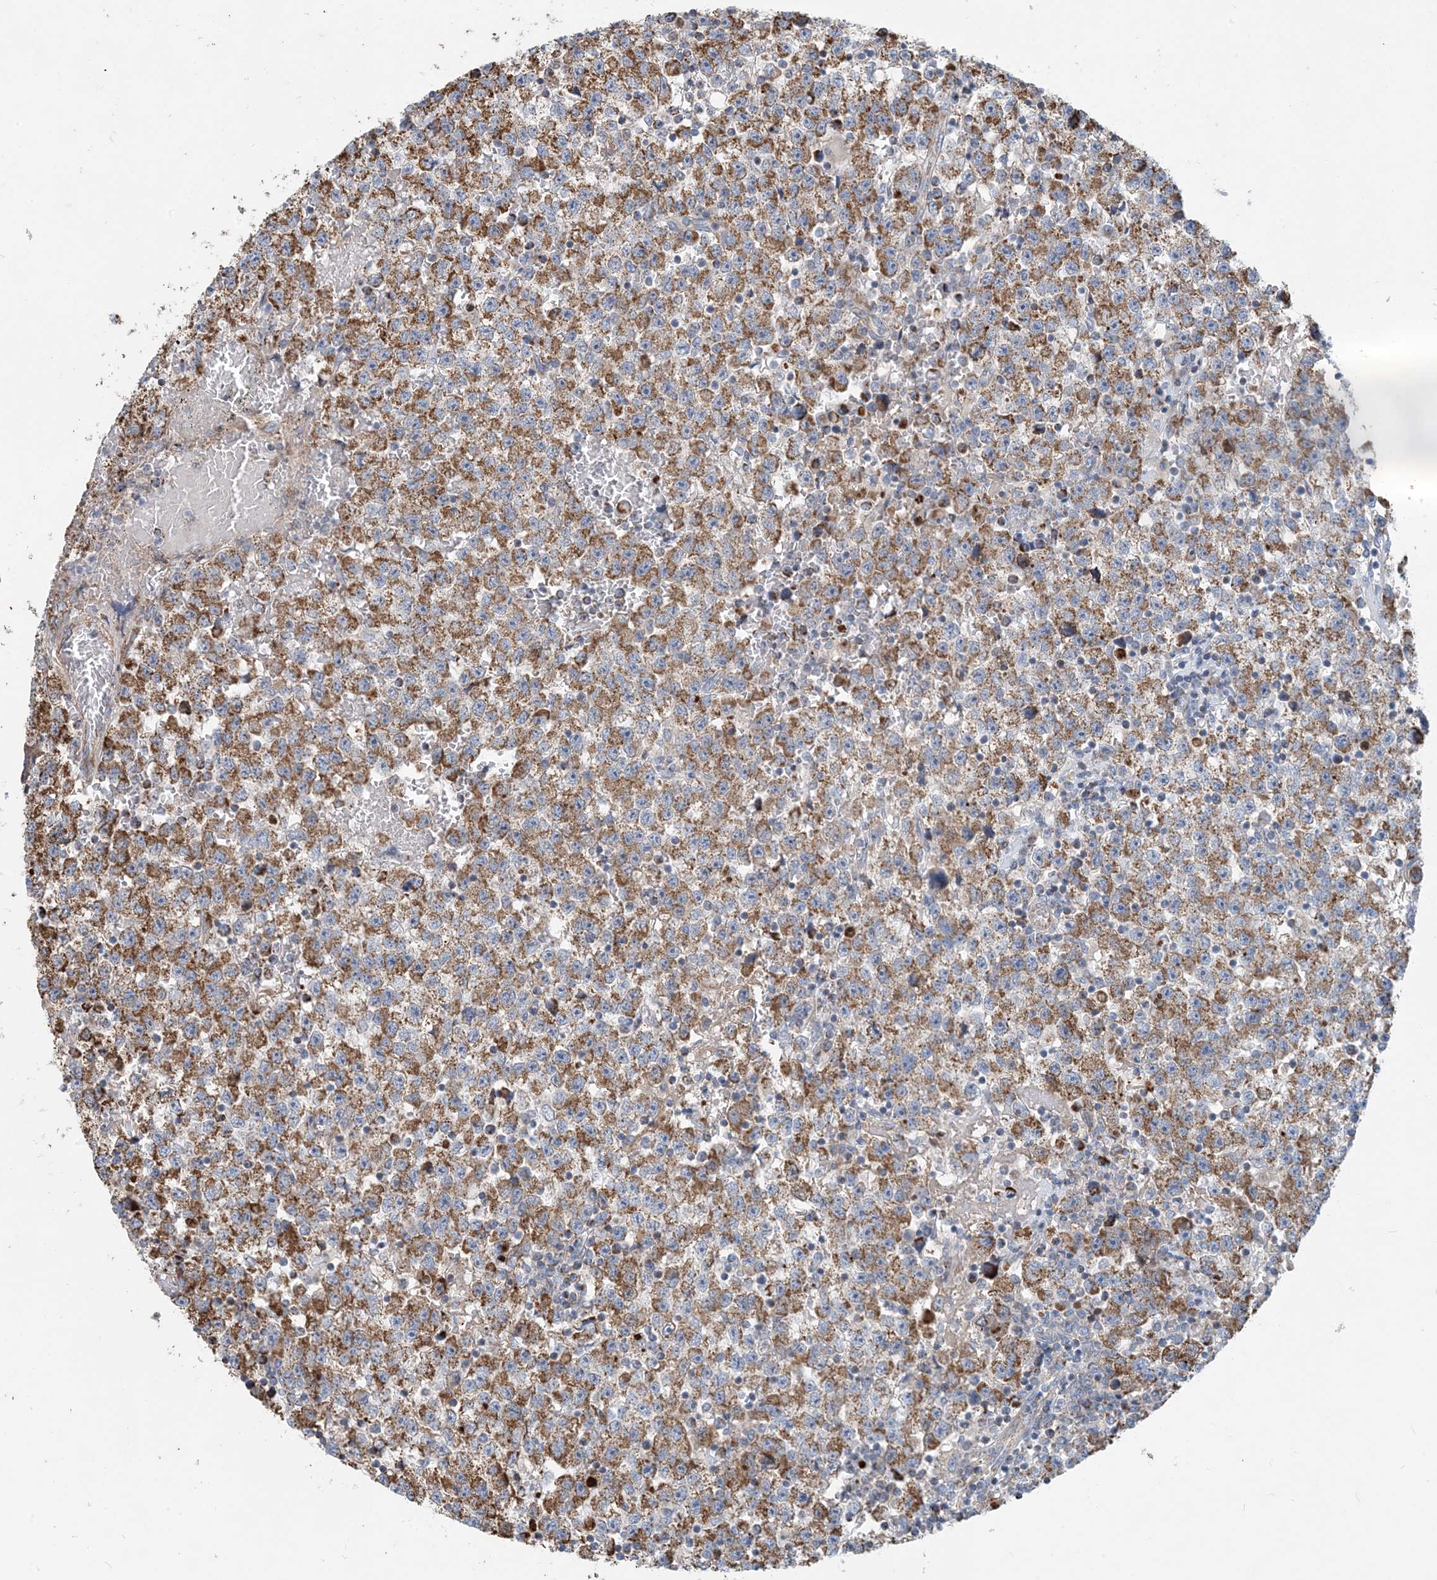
{"staining": {"intensity": "moderate", "quantity": ">75%", "location": "cytoplasmic/membranous"}, "tissue": "testis cancer", "cell_type": "Tumor cells", "image_type": "cancer", "snomed": [{"axis": "morphology", "description": "Seminoma, NOS"}, {"axis": "topography", "description": "Testis"}], "caption": "DAB immunohistochemical staining of human seminoma (testis) exhibits moderate cytoplasmic/membranous protein positivity in approximately >75% of tumor cells.", "gene": "PCDHGA1", "patient": {"sex": "male", "age": 22}}